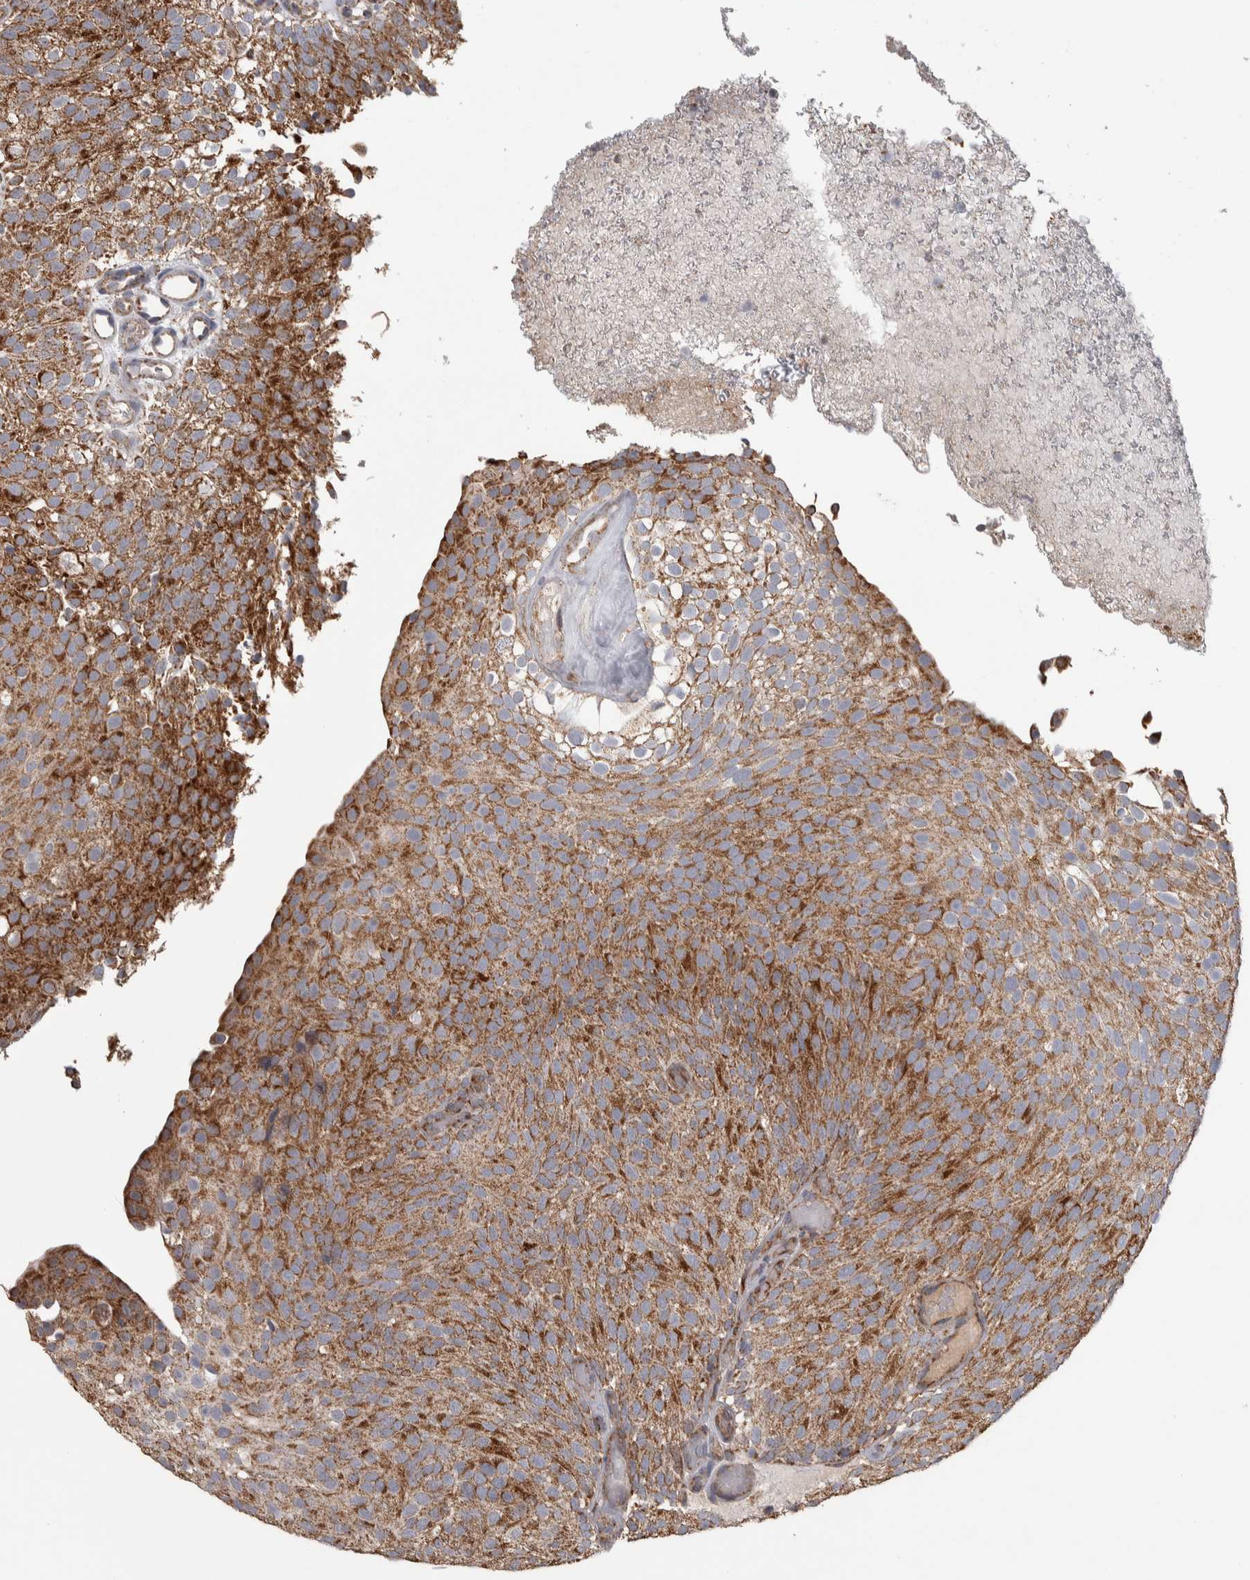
{"staining": {"intensity": "moderate", "quantity": ">75%", "location": "cytoplasmic/membranous"}, "tissue": "urothelial cancer", "cell_type": "Tumor cells", "image_type": "cancer", "snomed": [{"axis": "morphology", "description": "Urothelial carcinoma, Low grade"}, {"axis": "topography", "description": "Urinary bladder"}], "caption": "A medium amount of moderate cytoplasmic/membranous staining is present in approximately >75% of tumor cells in urothelial cancer tissue.", "gene": "SCO1", "patient": {"sex": "male", "age": 78}}